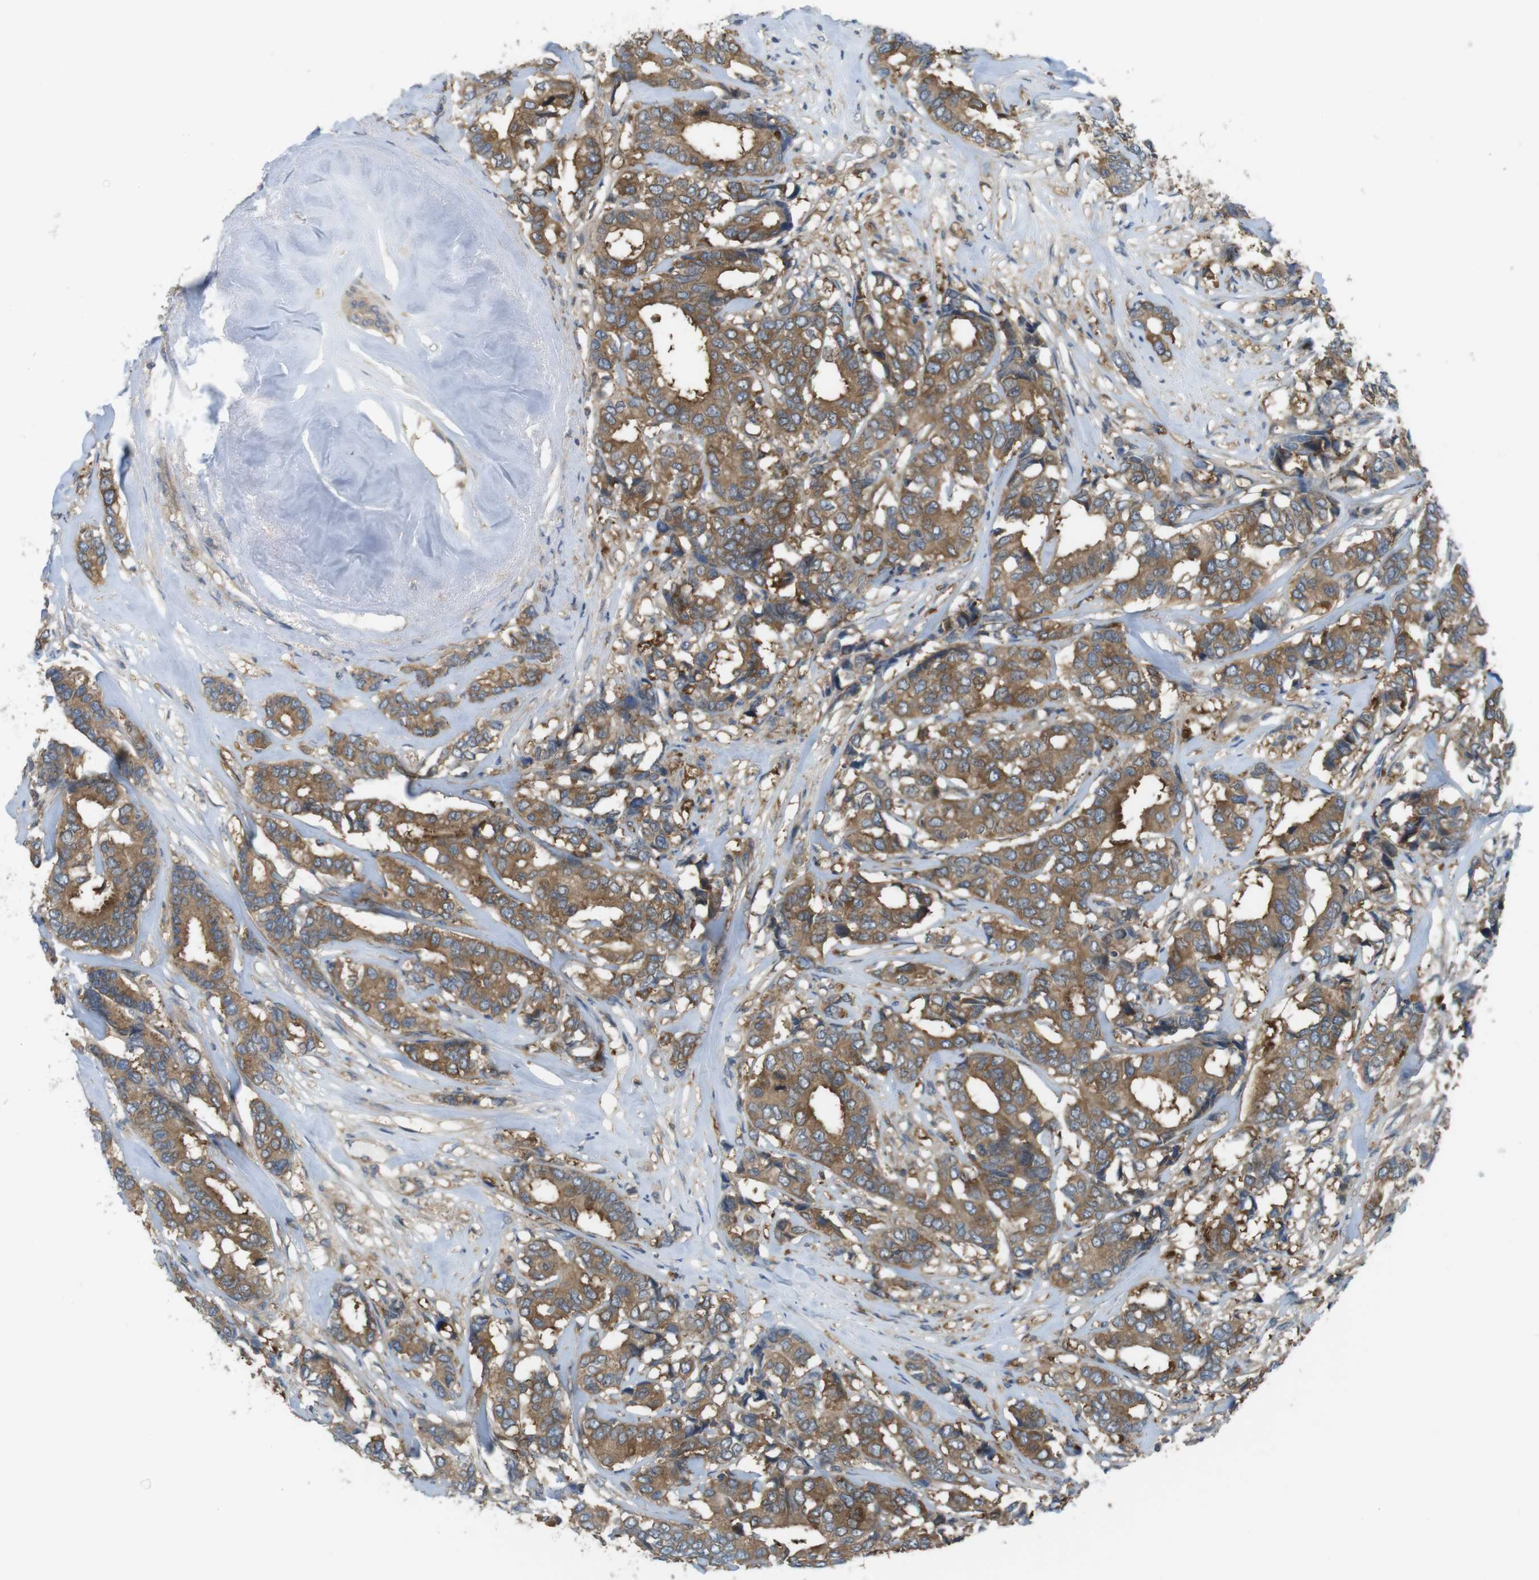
{"staining": {"intensity": "moderate", "quantity": ">75%", "location": "cytoplasmic/membranous"}, "tissue": "breast cancer", "cell_type": "Tumor cells", "image_type": "cancer", "snomed": [{"axis": "morphology", "description": "Duct carcinoma"}, {"axis": "topography", "description": "Breast"}], "caption": "A high-resolution micrograph shows IHC staining of breast infiltrating ductal carcinoma, which reveals moderate cytoplasmic/membranous staining in about >75% of tumor cells. The protein is shown in brown color, while the nuclei are stained blue.", "gene": "MTHFD1", "patient": {"sex": "female", "age": 87}}